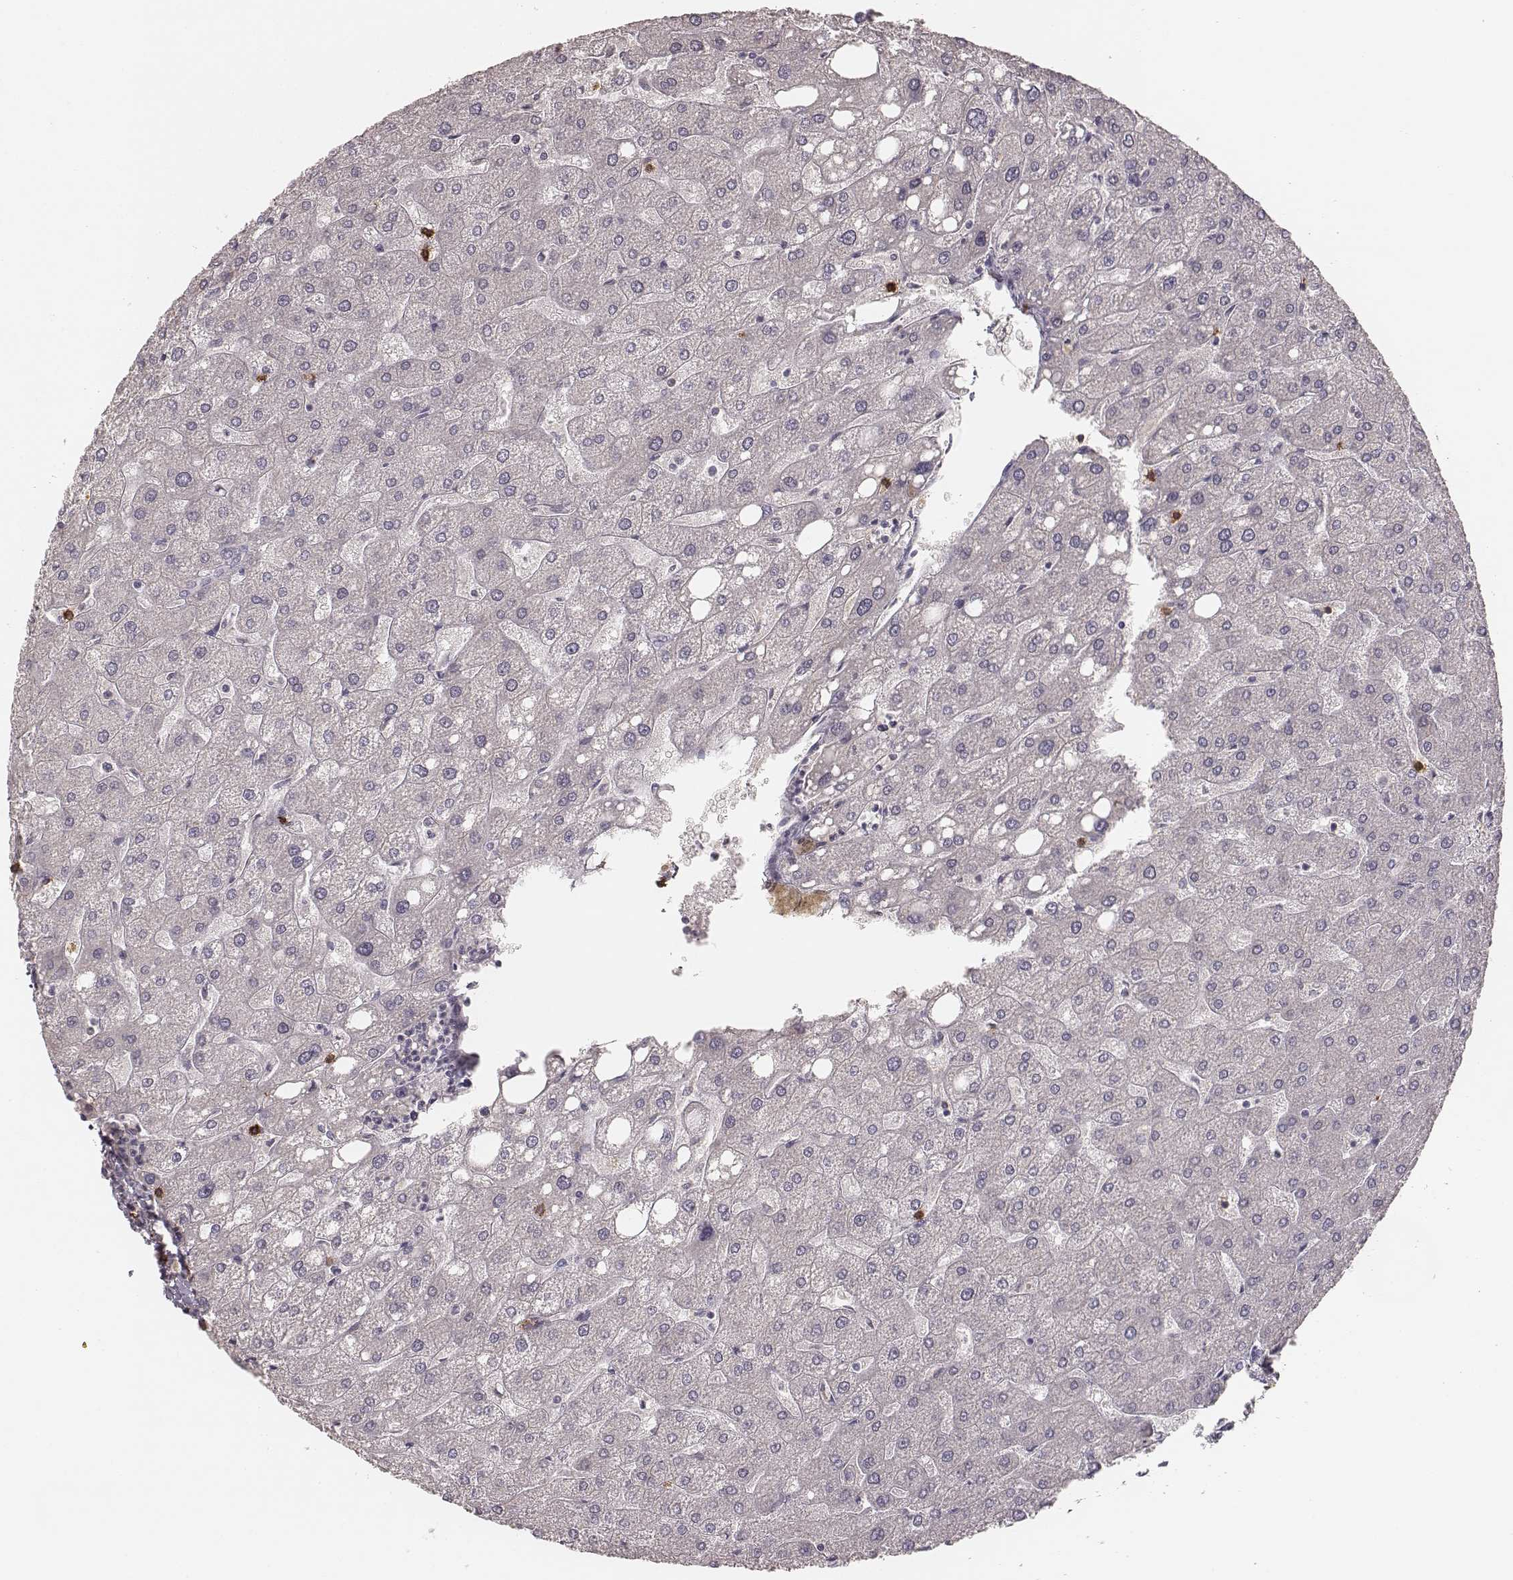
{"staining": {"intensity": "negative", "quantity": "none", "location": "none"}, "tissue": "liver", "cell_type": "Cholangiocytes", "image_type": "normal", "snomed": [{"axis": "morphology", "description": "Normal tissue, NOS"}, {"axis": "topography", "description": "Liver"}], "caption": "An immunohistochemistry micrograph of benign liver is shown. There is no staining in cholangiocytes of liver. (DAB immunohistochemistry (IHC), high magnification).", "gene": "CD8A", "patient": {"sex": "male", "age": 67}}